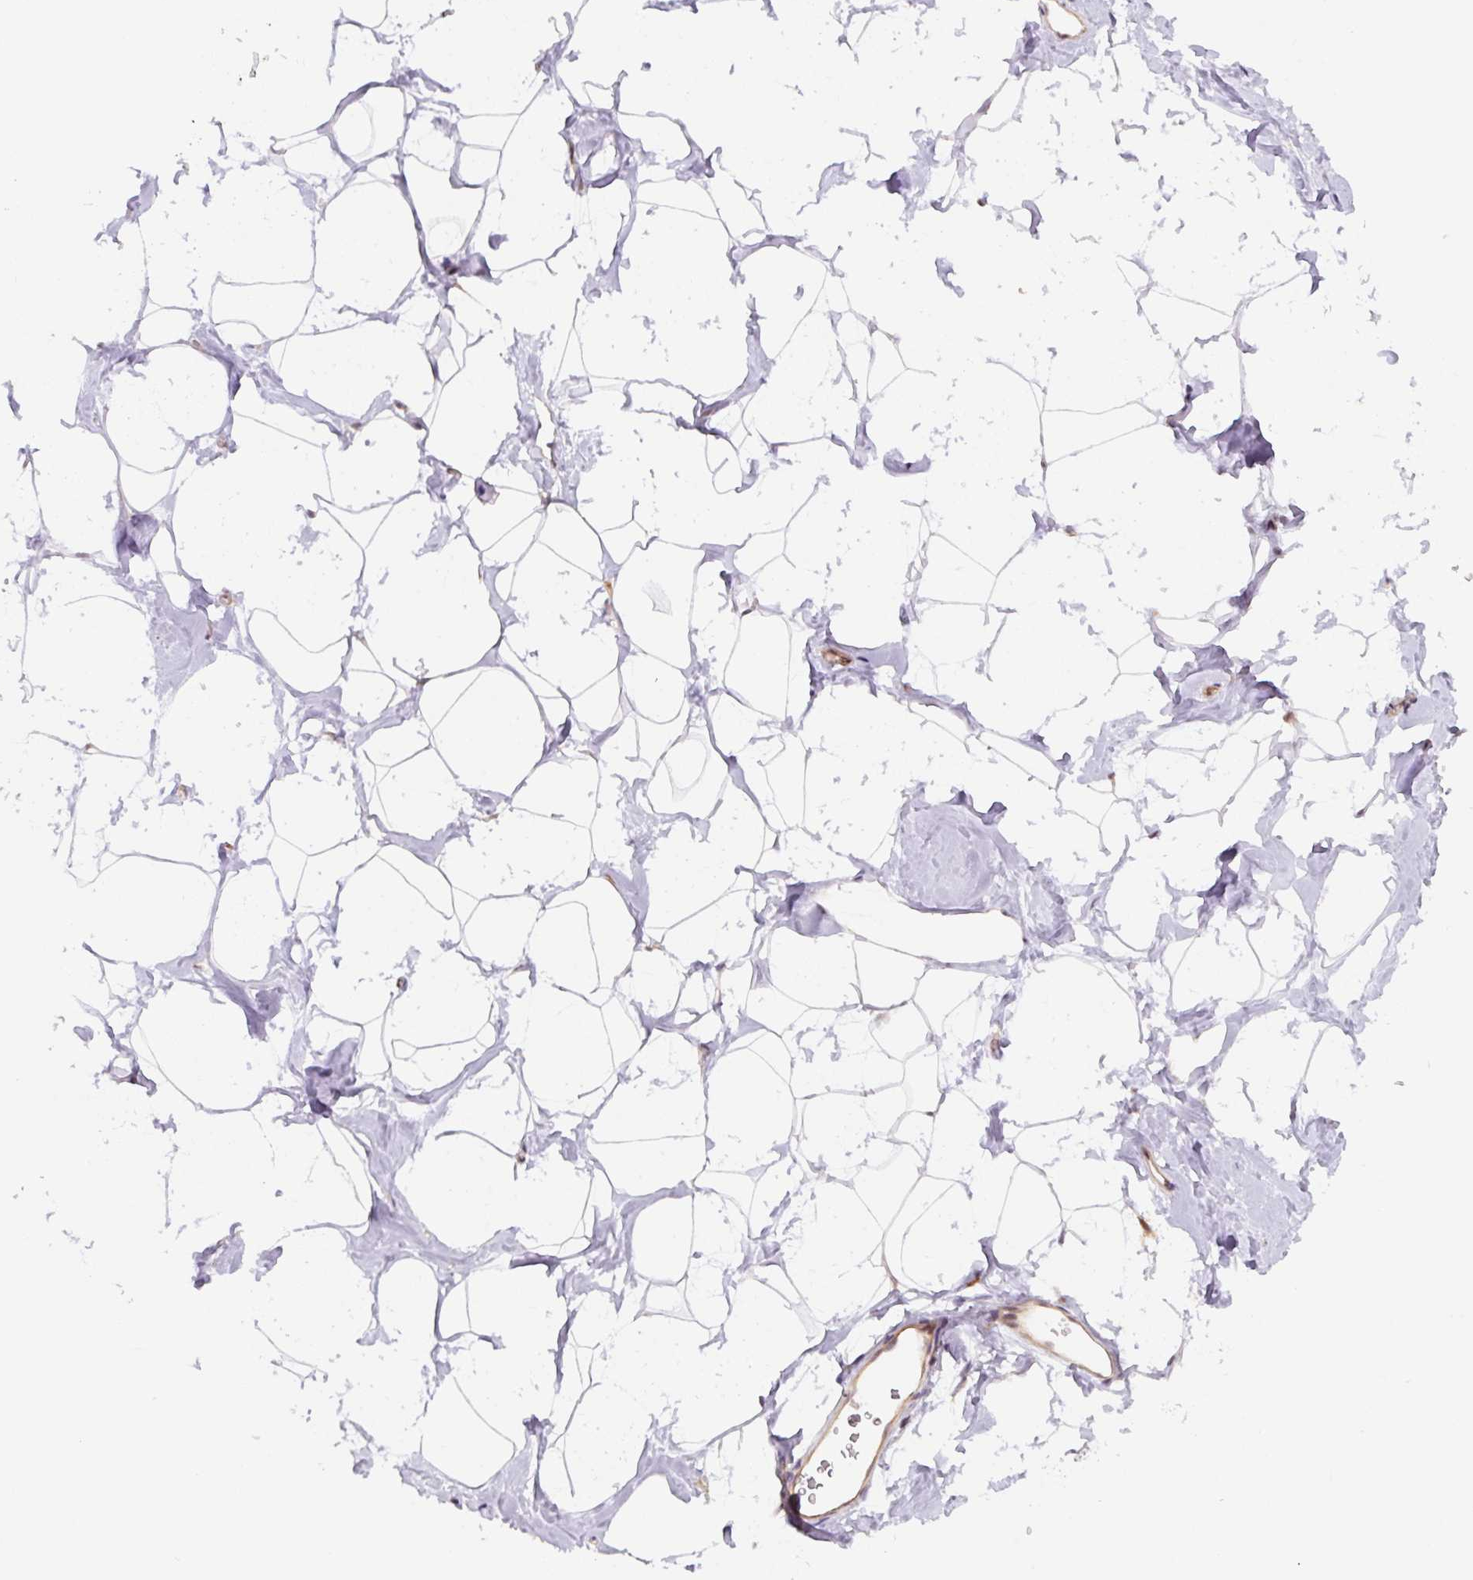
{"staining": {"intensity": "negative", "quantity": "none", "location": "none"}, "tissue": "breast", "cell_type": "Adipocytes", "image_type": "normal", "snomed": [{"axis": "morphology", "description": "Normal tissue, NOS"}, {"axis": "topography", "description": "Breast"}], "caption": "Immunohistochemistry (IHC) of unremarkable human breast shows no positivity in adipocytes. (Brightfield microscopy of DAB (3,3'-diaminobenzidine) immunohistochemistry (IHC) at high magnification).", "gene": "ZSWIM7", "patient": {"sex": "female", "age": 32}}